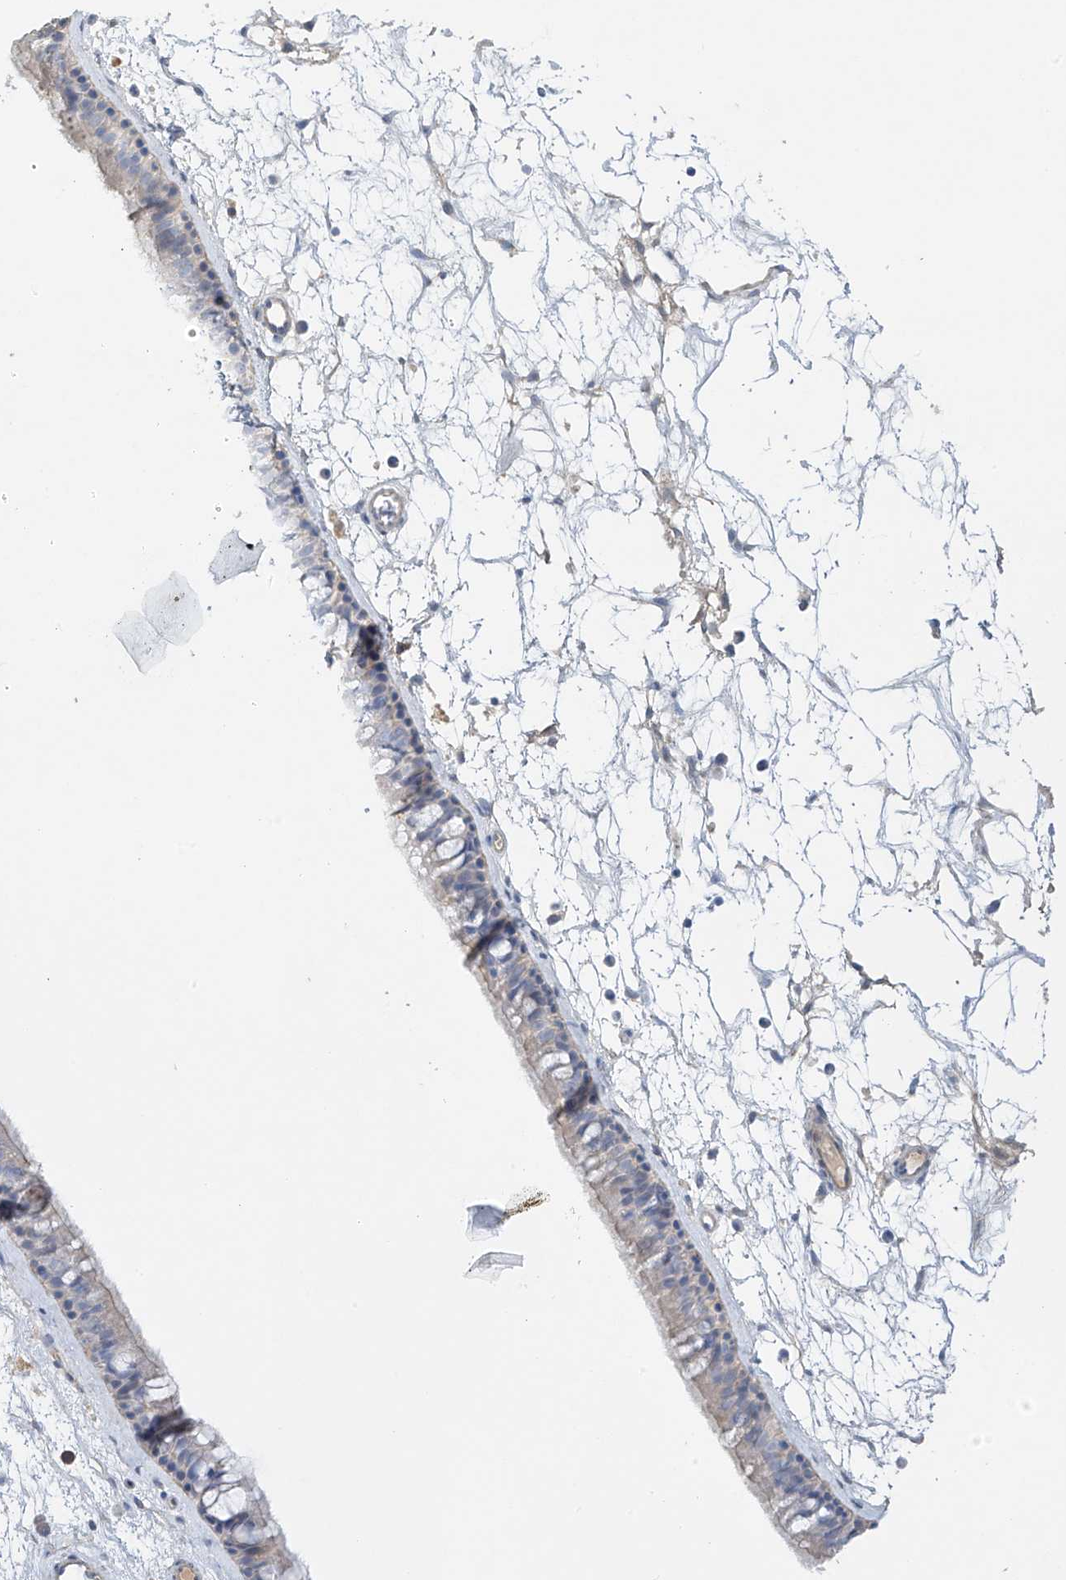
{"staining": {"intensity": "negative", "quantity": "none", "location": "none"}, "tissue": "nasopharynx", "cell_type": "Respiratory epithelial cells", "image_type": "normal", "snomed": [{"axis": "morphology", "description": "Normal tissue, NOS"}, {"axis": "topography", "description": "Nasopharynx"}], "caption": "Immunohistochemistry photomicrograph of unremarkable human nasopharynx stained for a protein (brown), which reveals no expression in respiratory epithelial cells. Nuclei are stained in blue.", "gene": "PRSS12", "patient": {"sex": "male", "age": 64}}